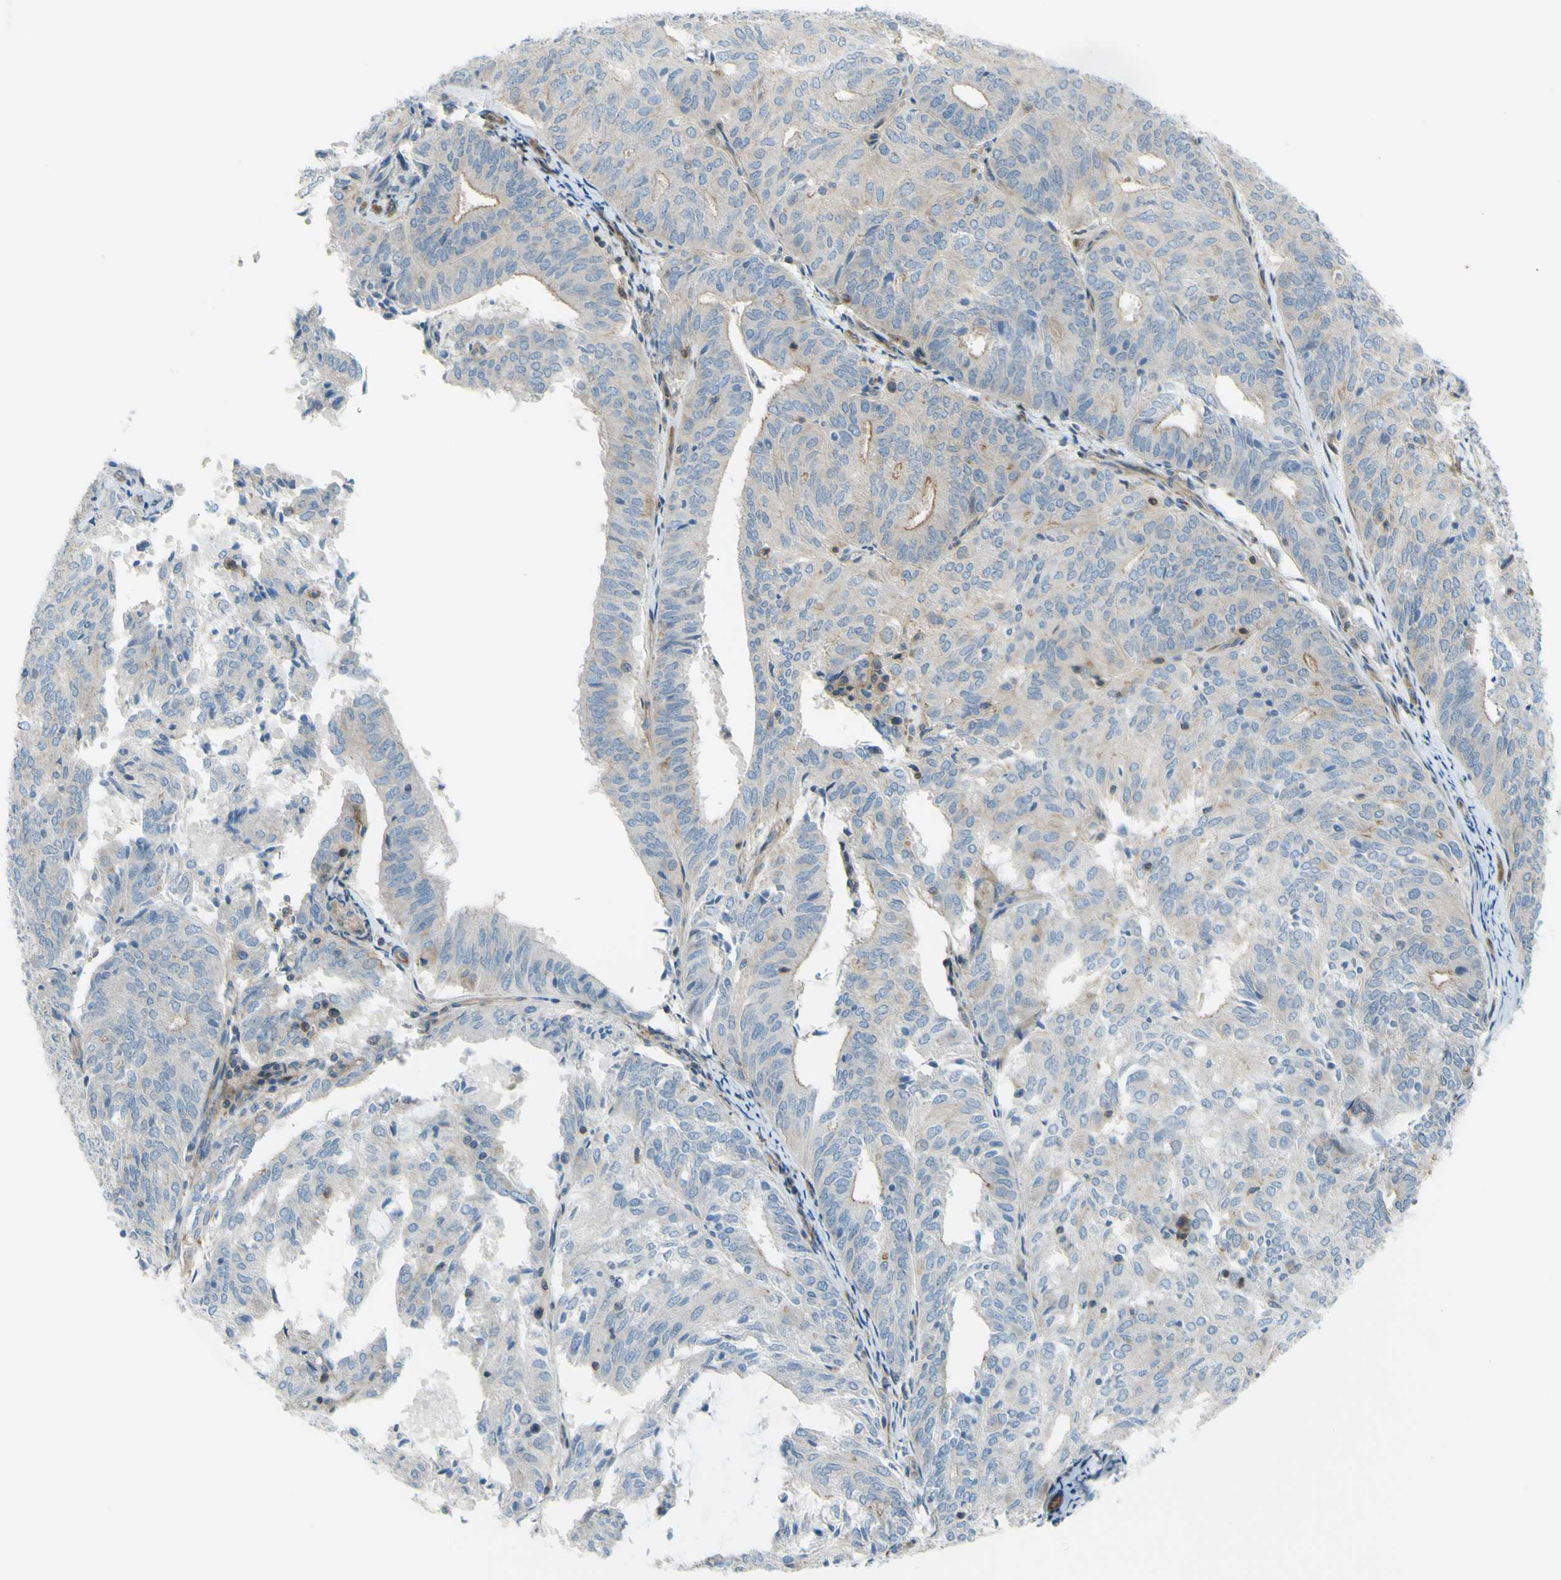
{"staining": {"intensity": "weak", "quantity": "<25%", "location": "cytoplasmic/membranous"}, "tissue": "endometrial cancer", "cell_type": "Tumor cells", "image_type": "cancer", "snomed": [{"axis": "morphology", "description": "Adenocarcinoma, NOS"}, {"axis": "topography", "description": "Uterus"}], "caption": "High power microscopy micrograph of an immunohistochemistry (IHC) image of adenocarcinoma (endometrial), revealing no significant expression in tumor cells.", "gene": "PAK2", "patient": {"sex": "female", "age": 60}}